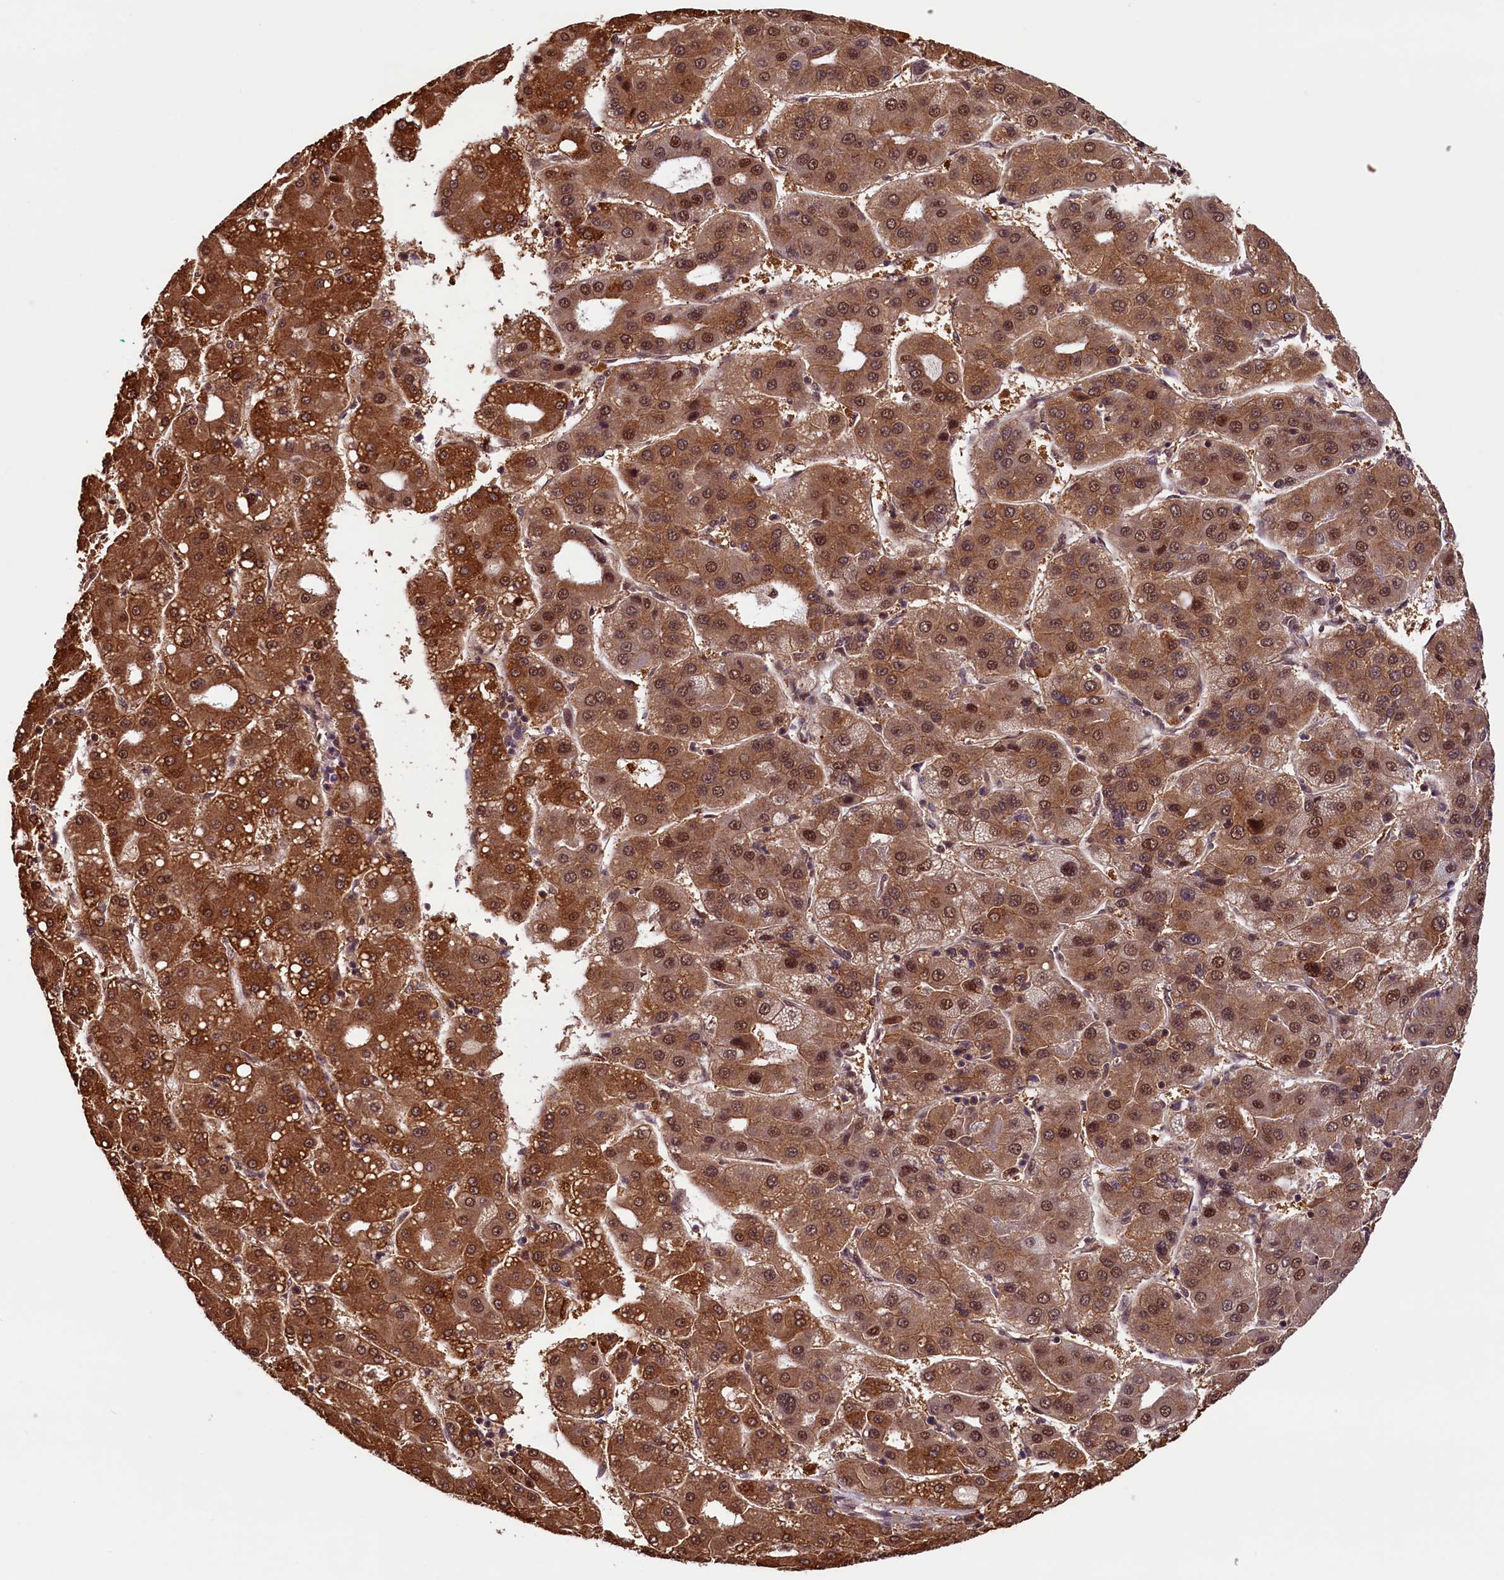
{"staining": {"intensity": "moderate", "quantity": ">75%", "location": "cytoplasmic/membranous,nuclear"}, "tissue": "liver cancer", "cell_type": "Tumor cells", "image_type": "cancer", "snomed": [{"axis": "morphology", "description": "Carcinoma, Hepatocellular, NOS"}, {"axis": "topography", "description": "Liver"}], "caption": "Immunohistochemistry histopathology image of neoplastic tissue: hepatocellular carcinoma (liver) stained using immunohistochemistry (IHC) displays medium levels of moderate protein expression localized specifically in the cytoplasmic/membranous and nuclear of tumor cells, appearing as a cytoplasmic/membranous and nuclear brown color.", "gene": "SLC7A6OS", "patient": {"sex": "male", "age": 65}}